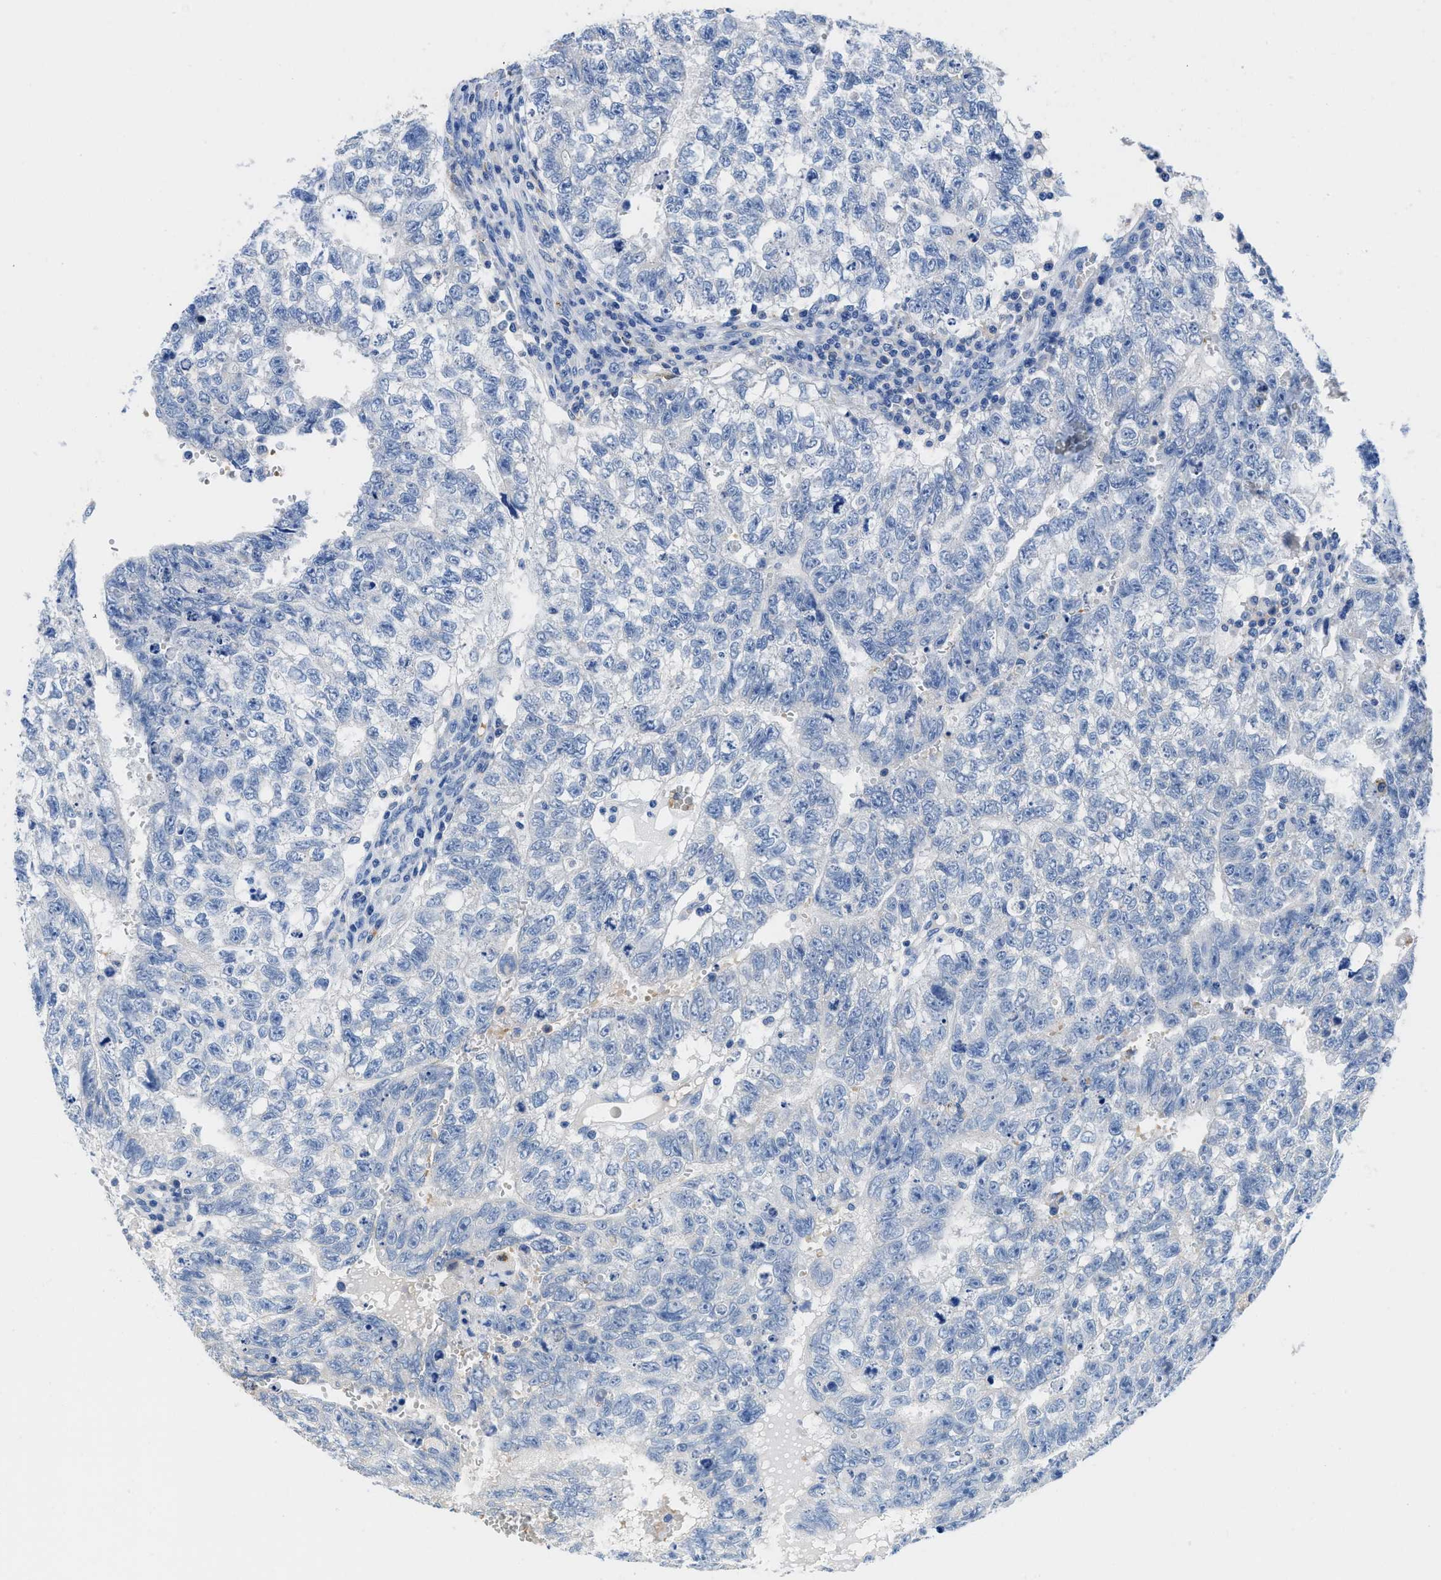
{"staining": {"intensity": "negative", "quantity": "none", "location": "none"}, "tissue": "testis cancer", "cell_type": "Tumor cells", "image_type": "cancer", "snomed": [{"axis": "morphology", "description": "Seminoma, NOS"}, {"axis": "morphology", "description": "Carcinoma, Embryonal, NOS"}, {"axis": "topography", "description": "Testis"}], "caption": "Tumor cells show no significant protein expression in testis cancer. (DAB immunohistochemistry (IHC), high magnification).", "gene": "NEB", "patient": {"sex": "male", "age": 38}}